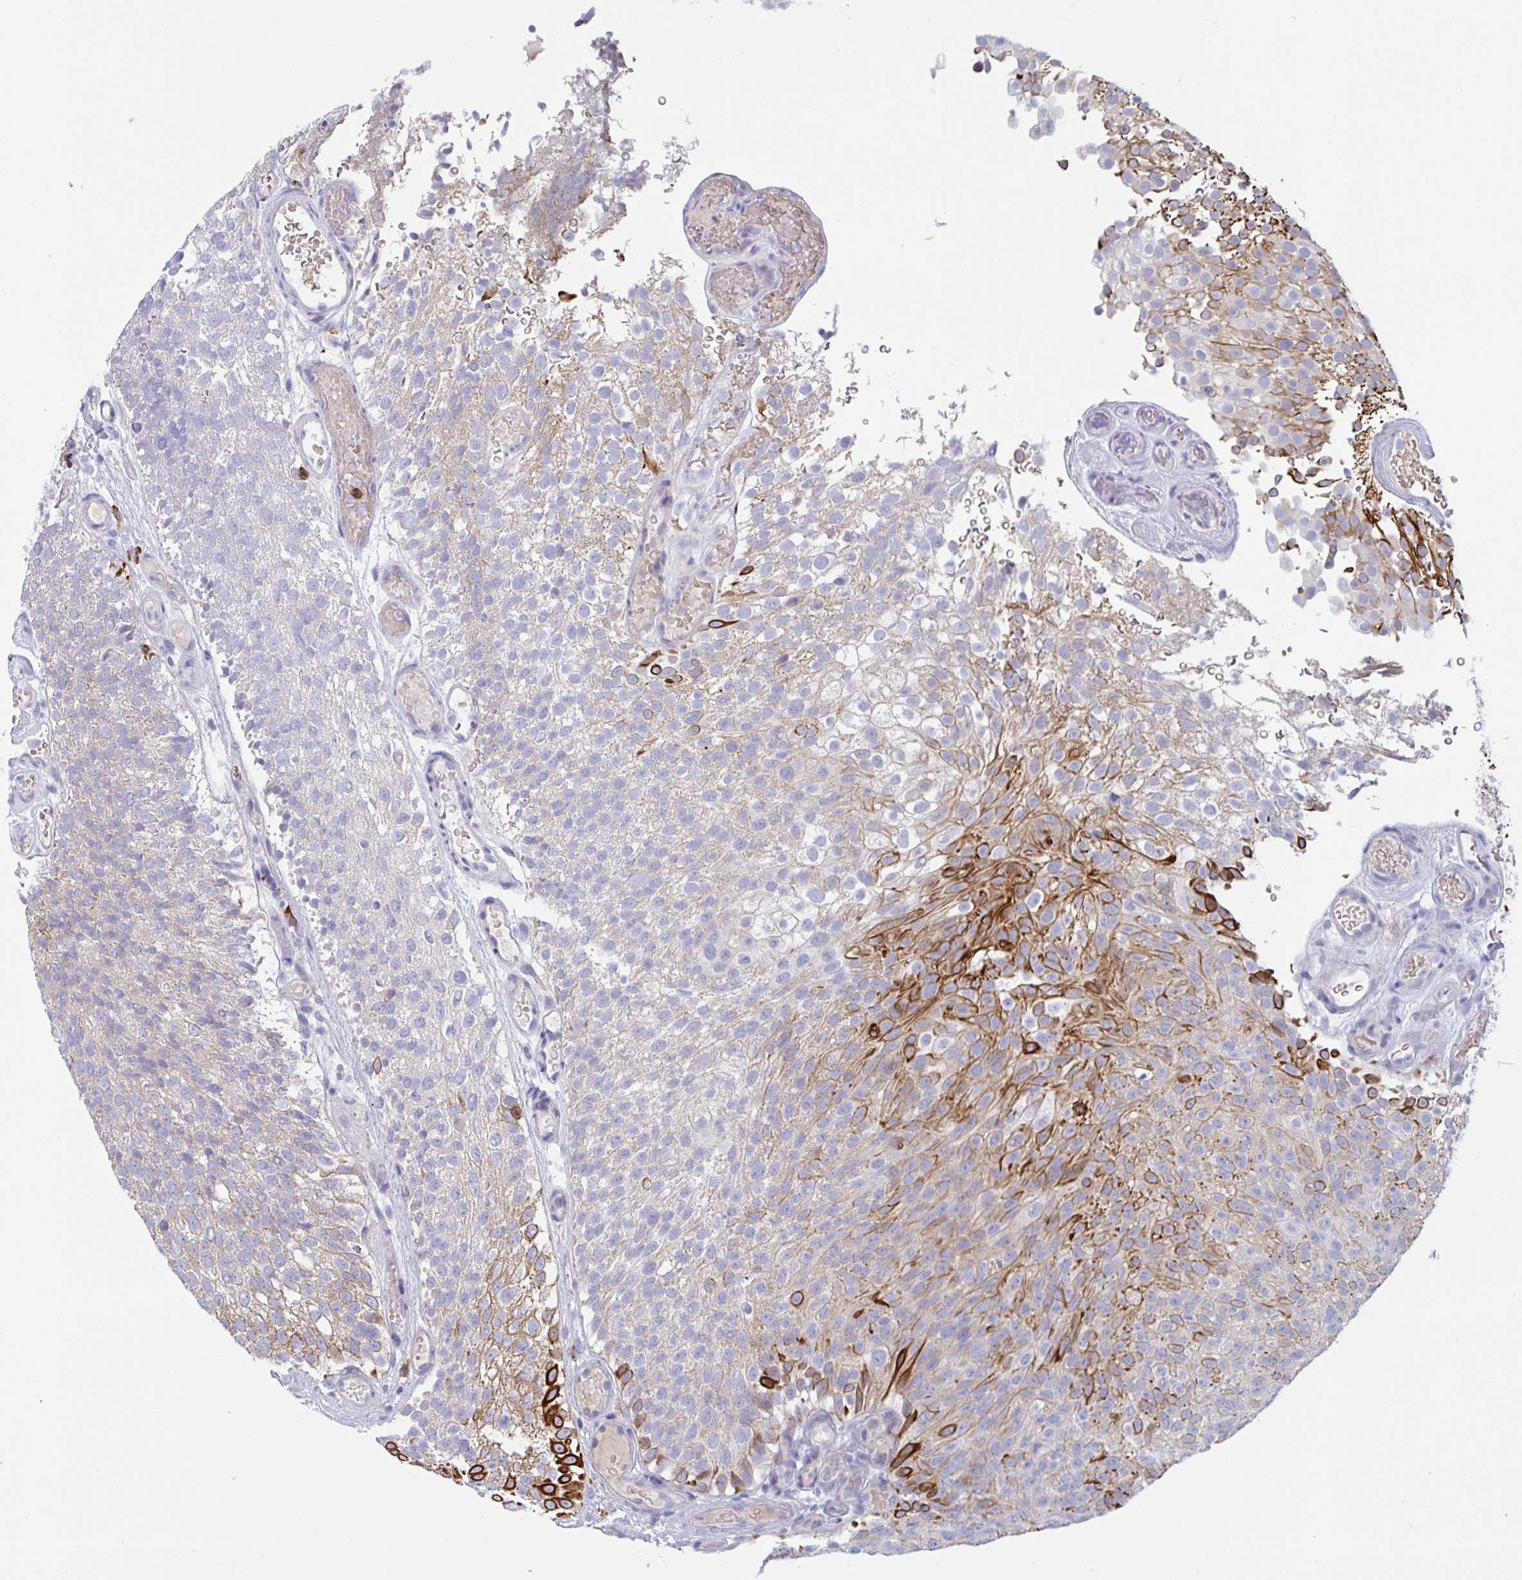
{"staining": {"intensity": "strong", "quantity": "25%-75%", "location": "cytoplasmic/membranous"}, "tissue": "urothelial cancer", "cell_type": "Tumor cells", "image_type": "cancer", "snomed": [{"axis": "morphology", "description": "Urothelial carcinoma, Low grade"}, {"axis": "topography", "description": "Urinary bladder"}], "caption": "Immunohistochemical staining of human low-grade urothelial carcinoma demonstrates high levels of strong cytoplasmic/membranous expression in about 25%-75% of tumor cells.", "gene": "TAS2R38", "patient": {"sex": "male", "age": 78}}